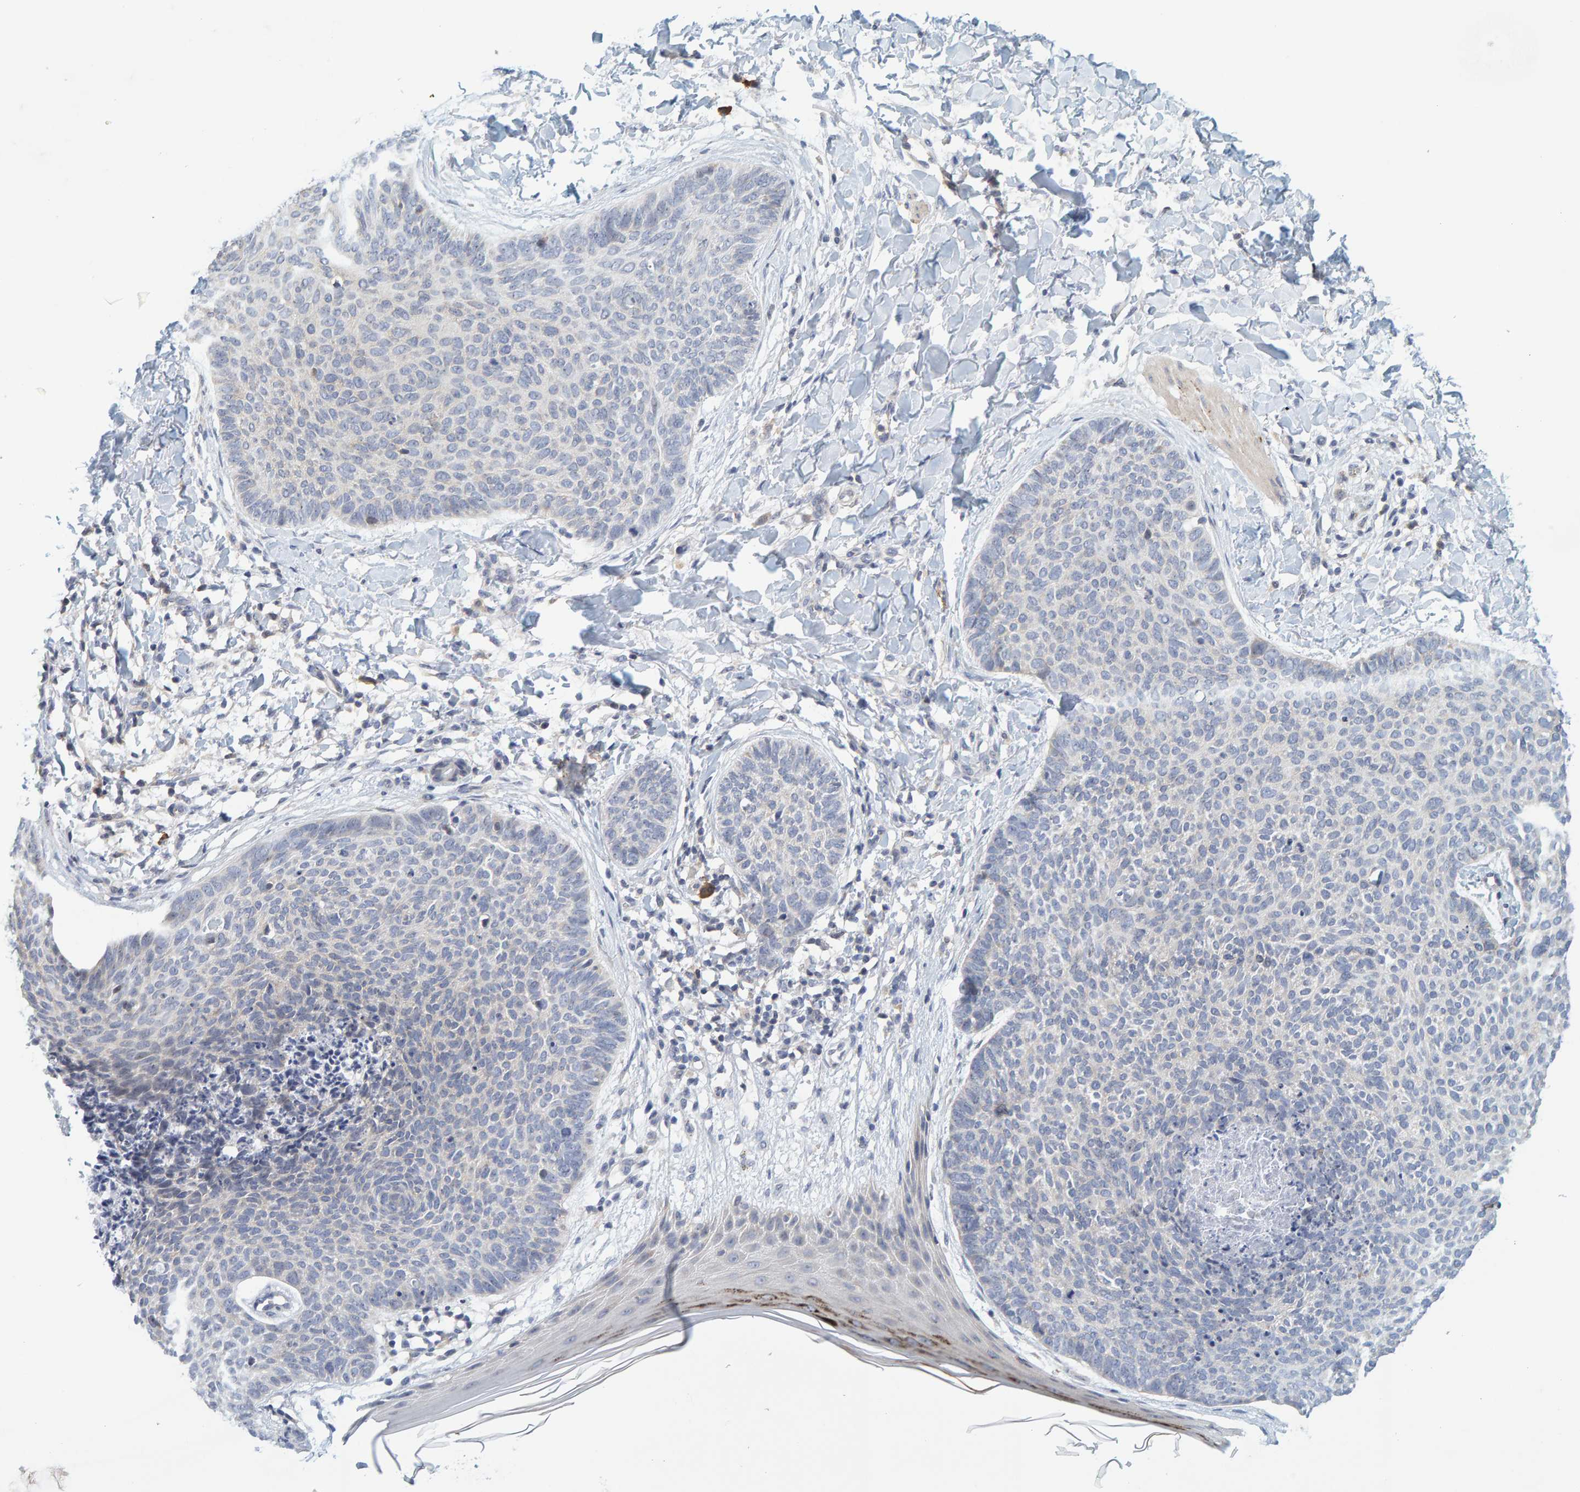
{"staining": {"intensity": "negative", "quantity": "none", "location": "none"}, "tissue": "skin cancer", "cell_type": "Tumor cells", "image_type": "cancer", "snomed": [{"axis": "morphology", "description": "Normal tissue, NOS"}, {"axis": "morphology", "description": "Basal cell carcinoma"}, {"axis": "topography", "description": "Skin"}], "caption": "A high-resolution photomicrograph shows IHC staining of skin cancer (basal cell carcinoma), which reveals no significant staining in tumor cells.", "gene": "ZNF77", "patient": {"sex": "male", "age": 50}}